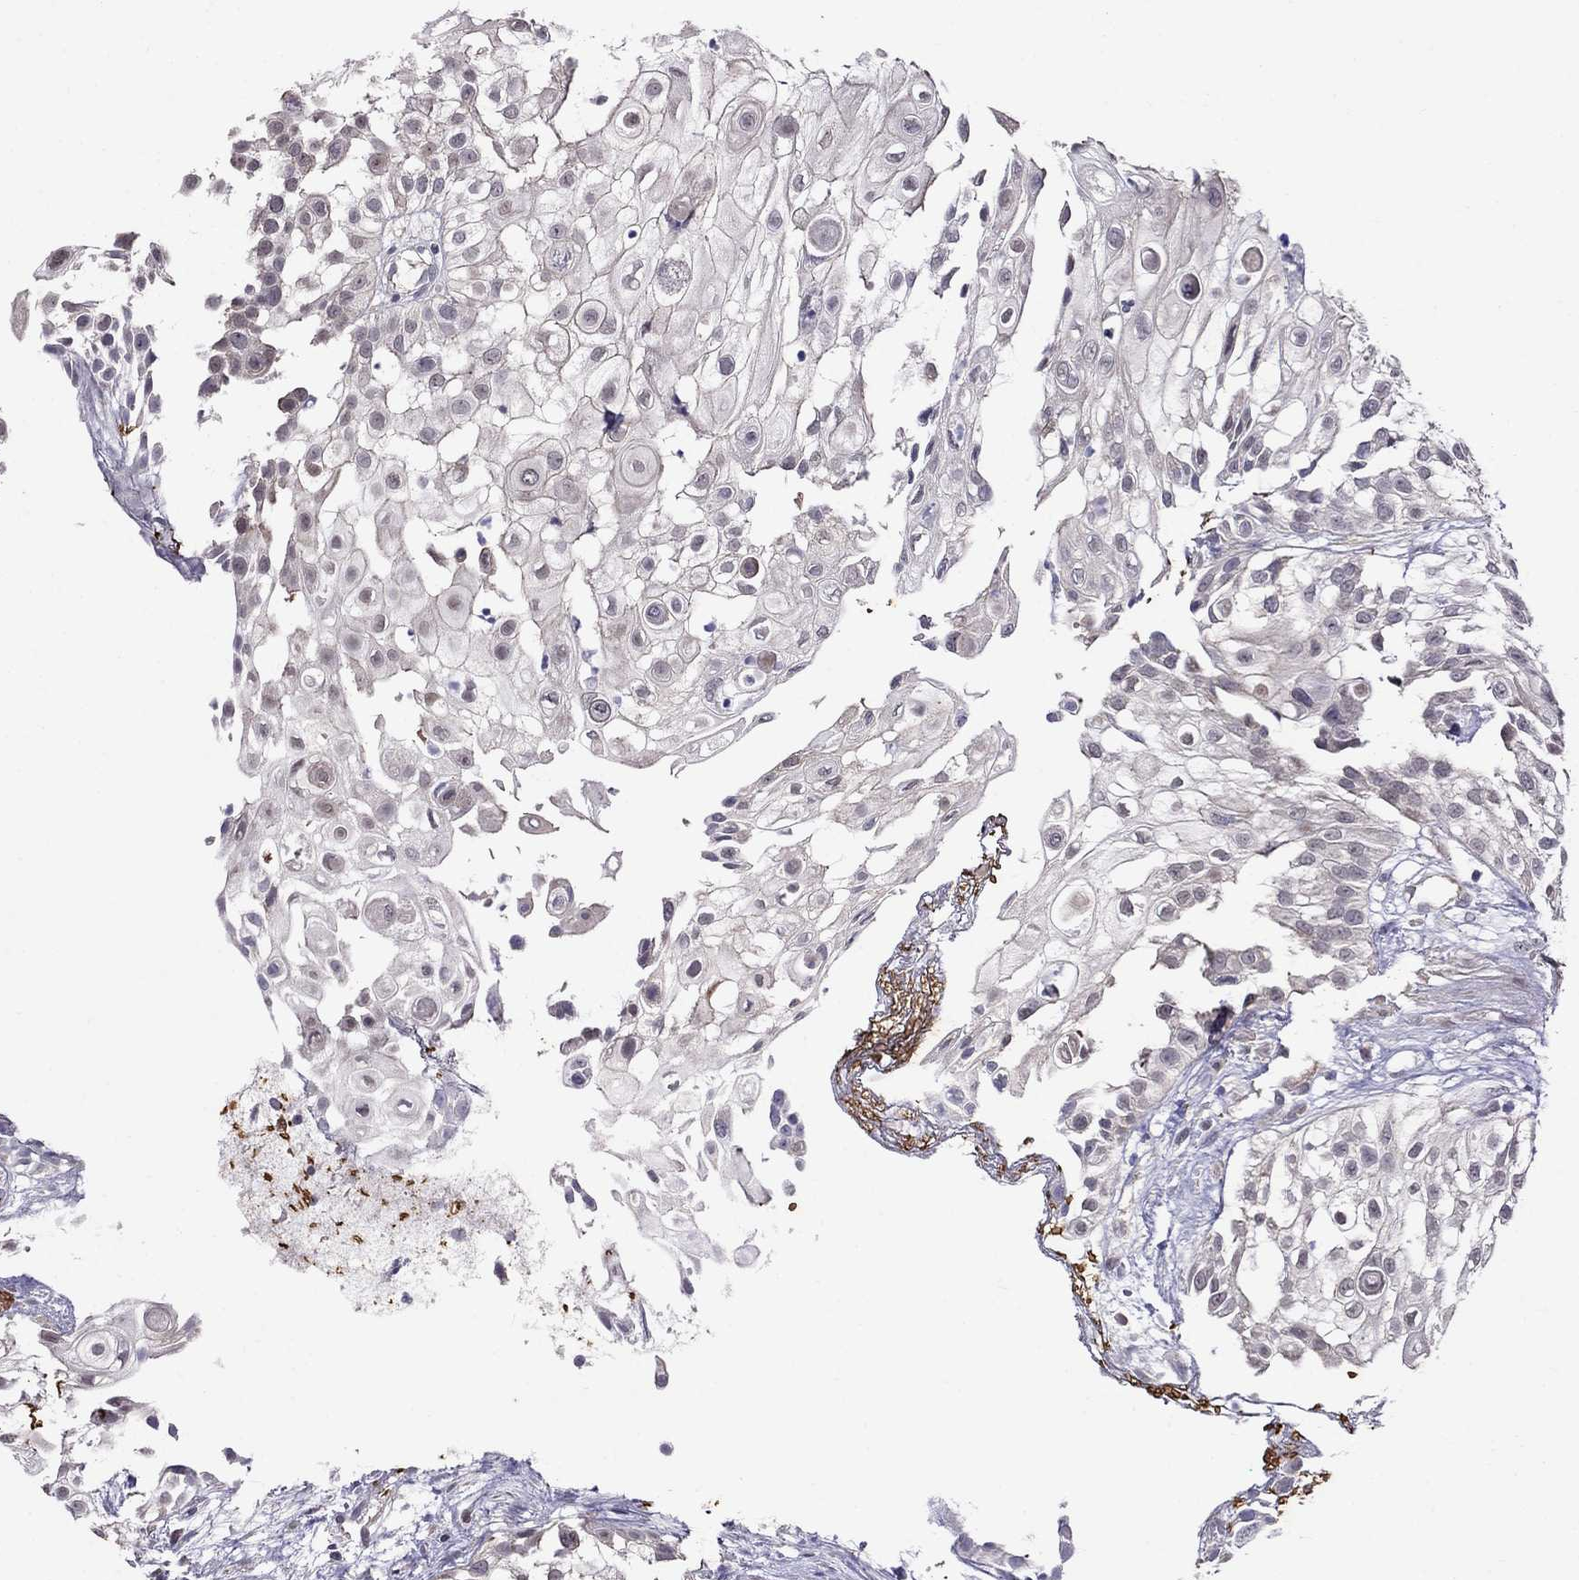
{"staining": {"intensity": "negative", "quantity": "none", "location": "none"}, "tissue": "urothelial cancer", "cell_type": "Tumor cells", "image_type": "cancer", "snomed": [{"axis": "morphology", "description": "Urothelial carcinoma, High grade"}, {"axis": "topography", "description": "Urinary bladder"}], "caption": "DAB immunohistochemical staining of high-grade urothelial carcinoma exhibits no significant staining in tumor cells. The staining was performed using DAB to visualize the protein expression in brown, while the nuclei were stained in blue with hematoxylin (Magnification: 20x).", "gene": "ADAM28", "patient": {"sex": "female", "age": 79}}